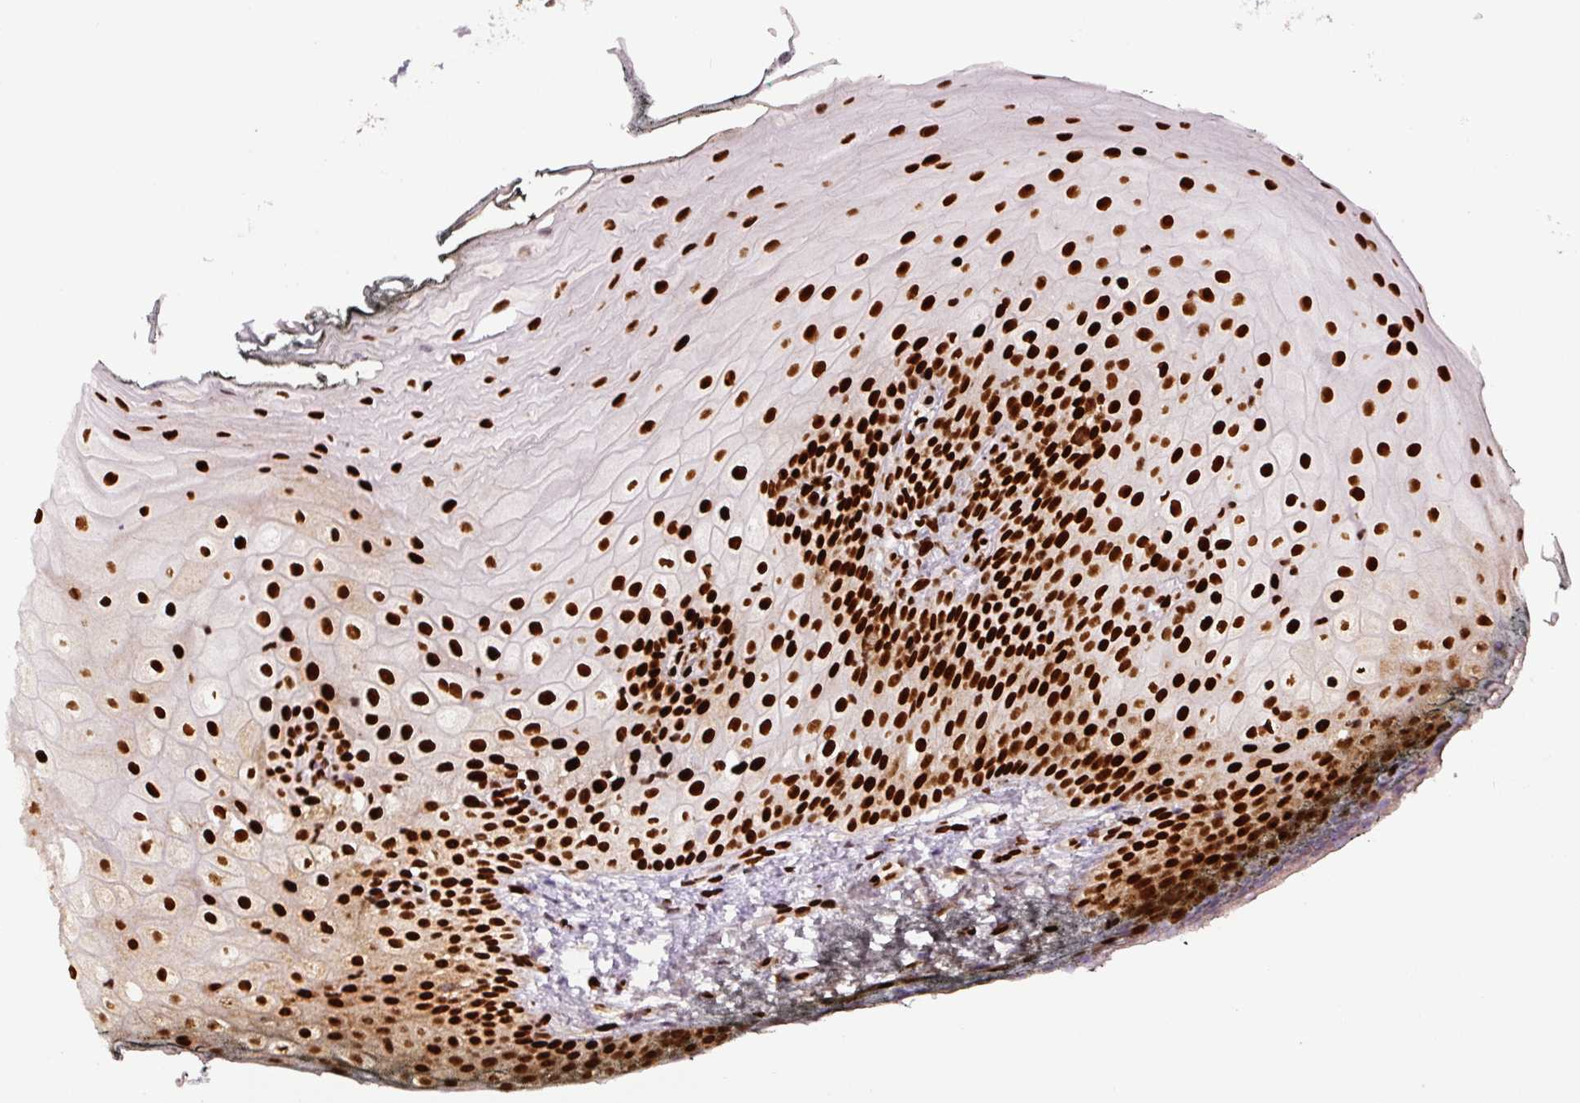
{"staining": {"intensity": "strong", "quantity": ">75%", "location": "nuclear"}, "tissue": "oral mucosa", "cell_type": "Squamous epithelial cells", "image_type": "normal", "snomed": [{"axis": "morphology", "description": "Normal tissue, NOS"}, {"axis": "topography", "description": "Oral tissue"}], "caption": "Brown immunohistochemical staining in unremarkable human oral mucosa displays strong nuclear expression in about >75% of squamous epithelial cells. (DAB (3,3'-diaminobenzidine) IHC, brown staining for protein, blue staining for nuclei).", "gene": "FUS", "patient": {"sex": "male", "age": 75}}